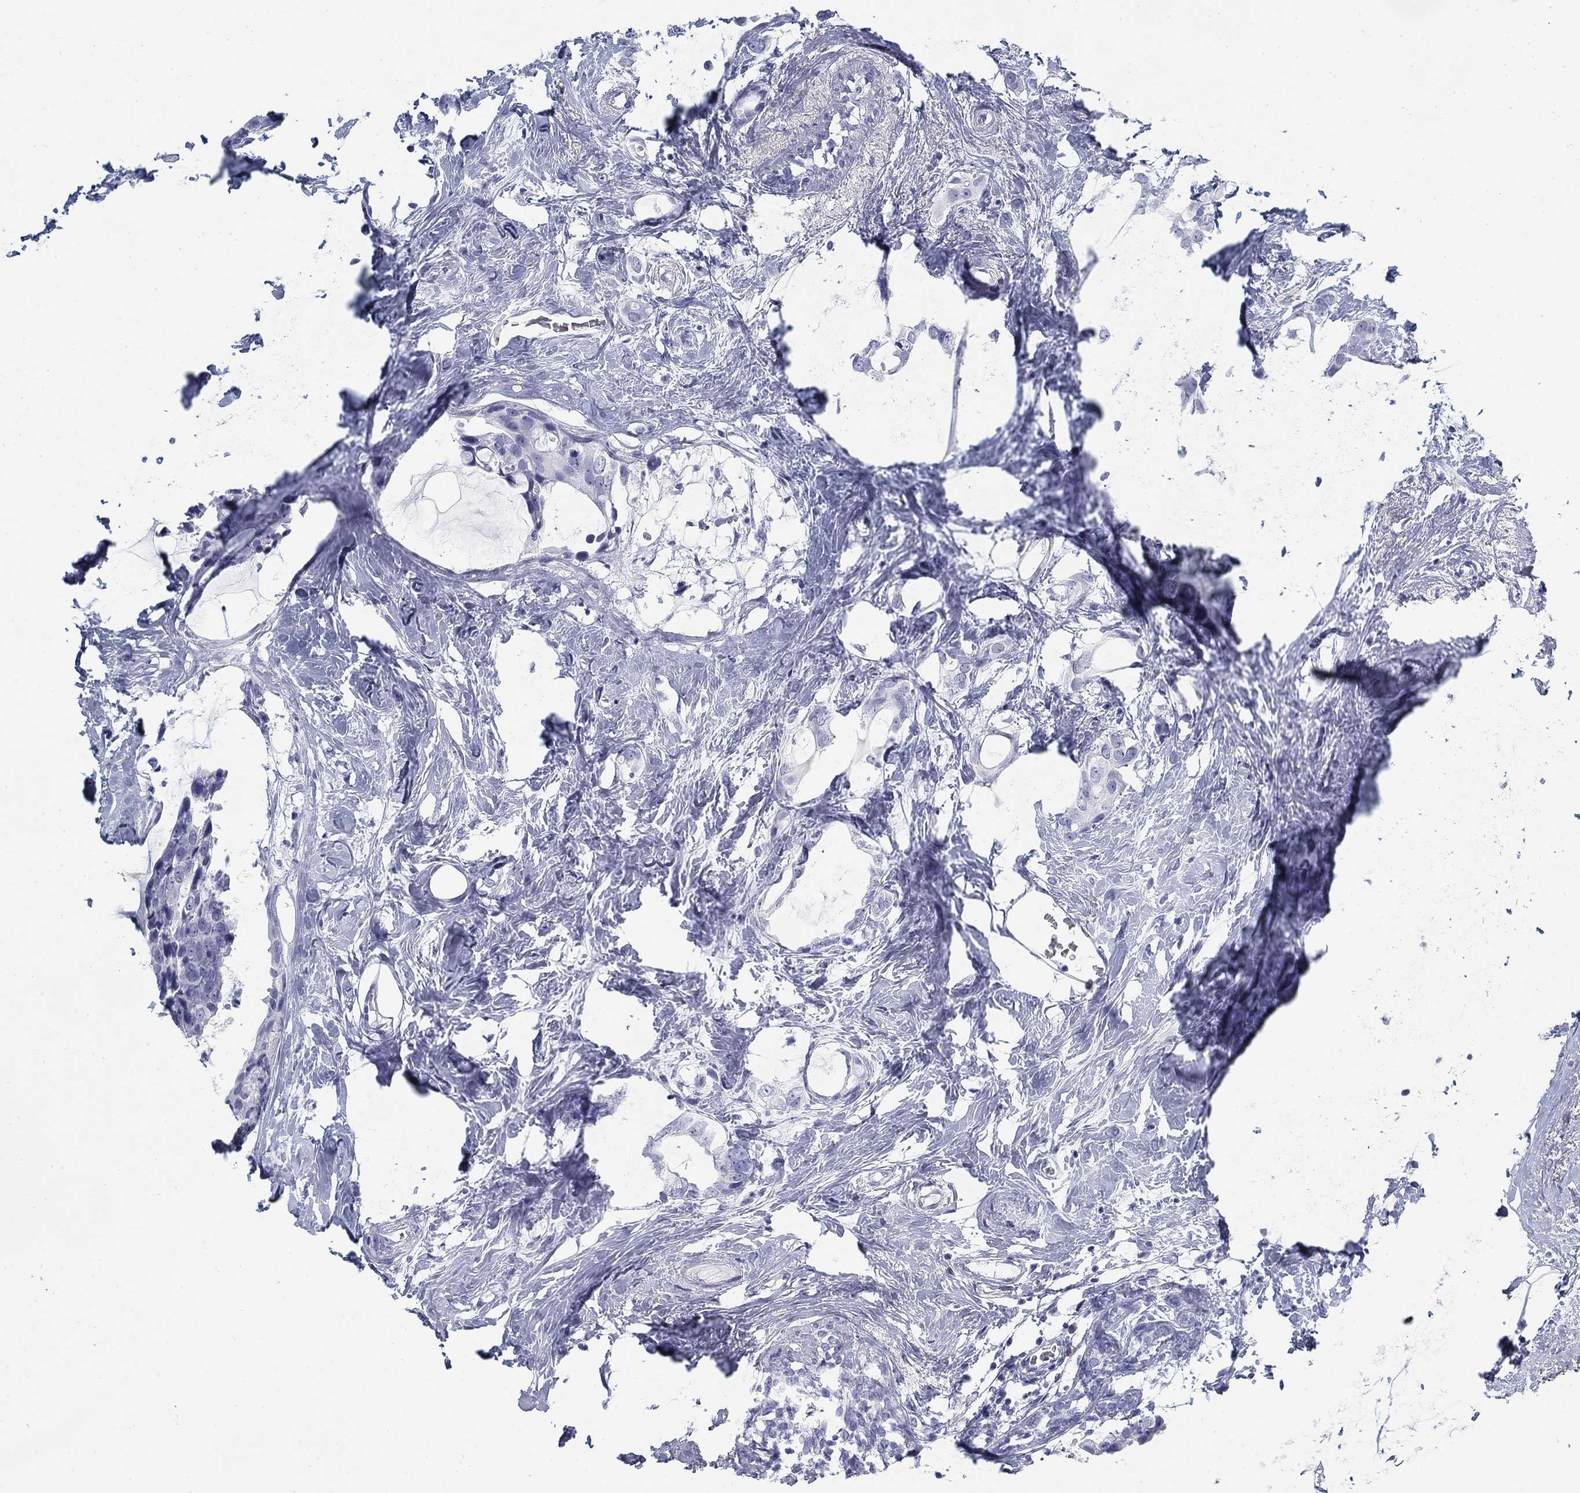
{"staining": {"intensity": "negative", "quantity": "none", "location": "none"}, "tissue": "breast cancer", "cell_type": "Tumor cells", "image_type": "cancer", "snomed": [{"axis": "morphology", "description": "Duct carcinoma"}, {"axis": "topography", "description": "Breast"}], "caption": "Tumor cells show no significant positivity in infiltrating ductal carcinoma (breast).", "gene": "CD79B", "patient": {"sex": "female", "age": 45}}